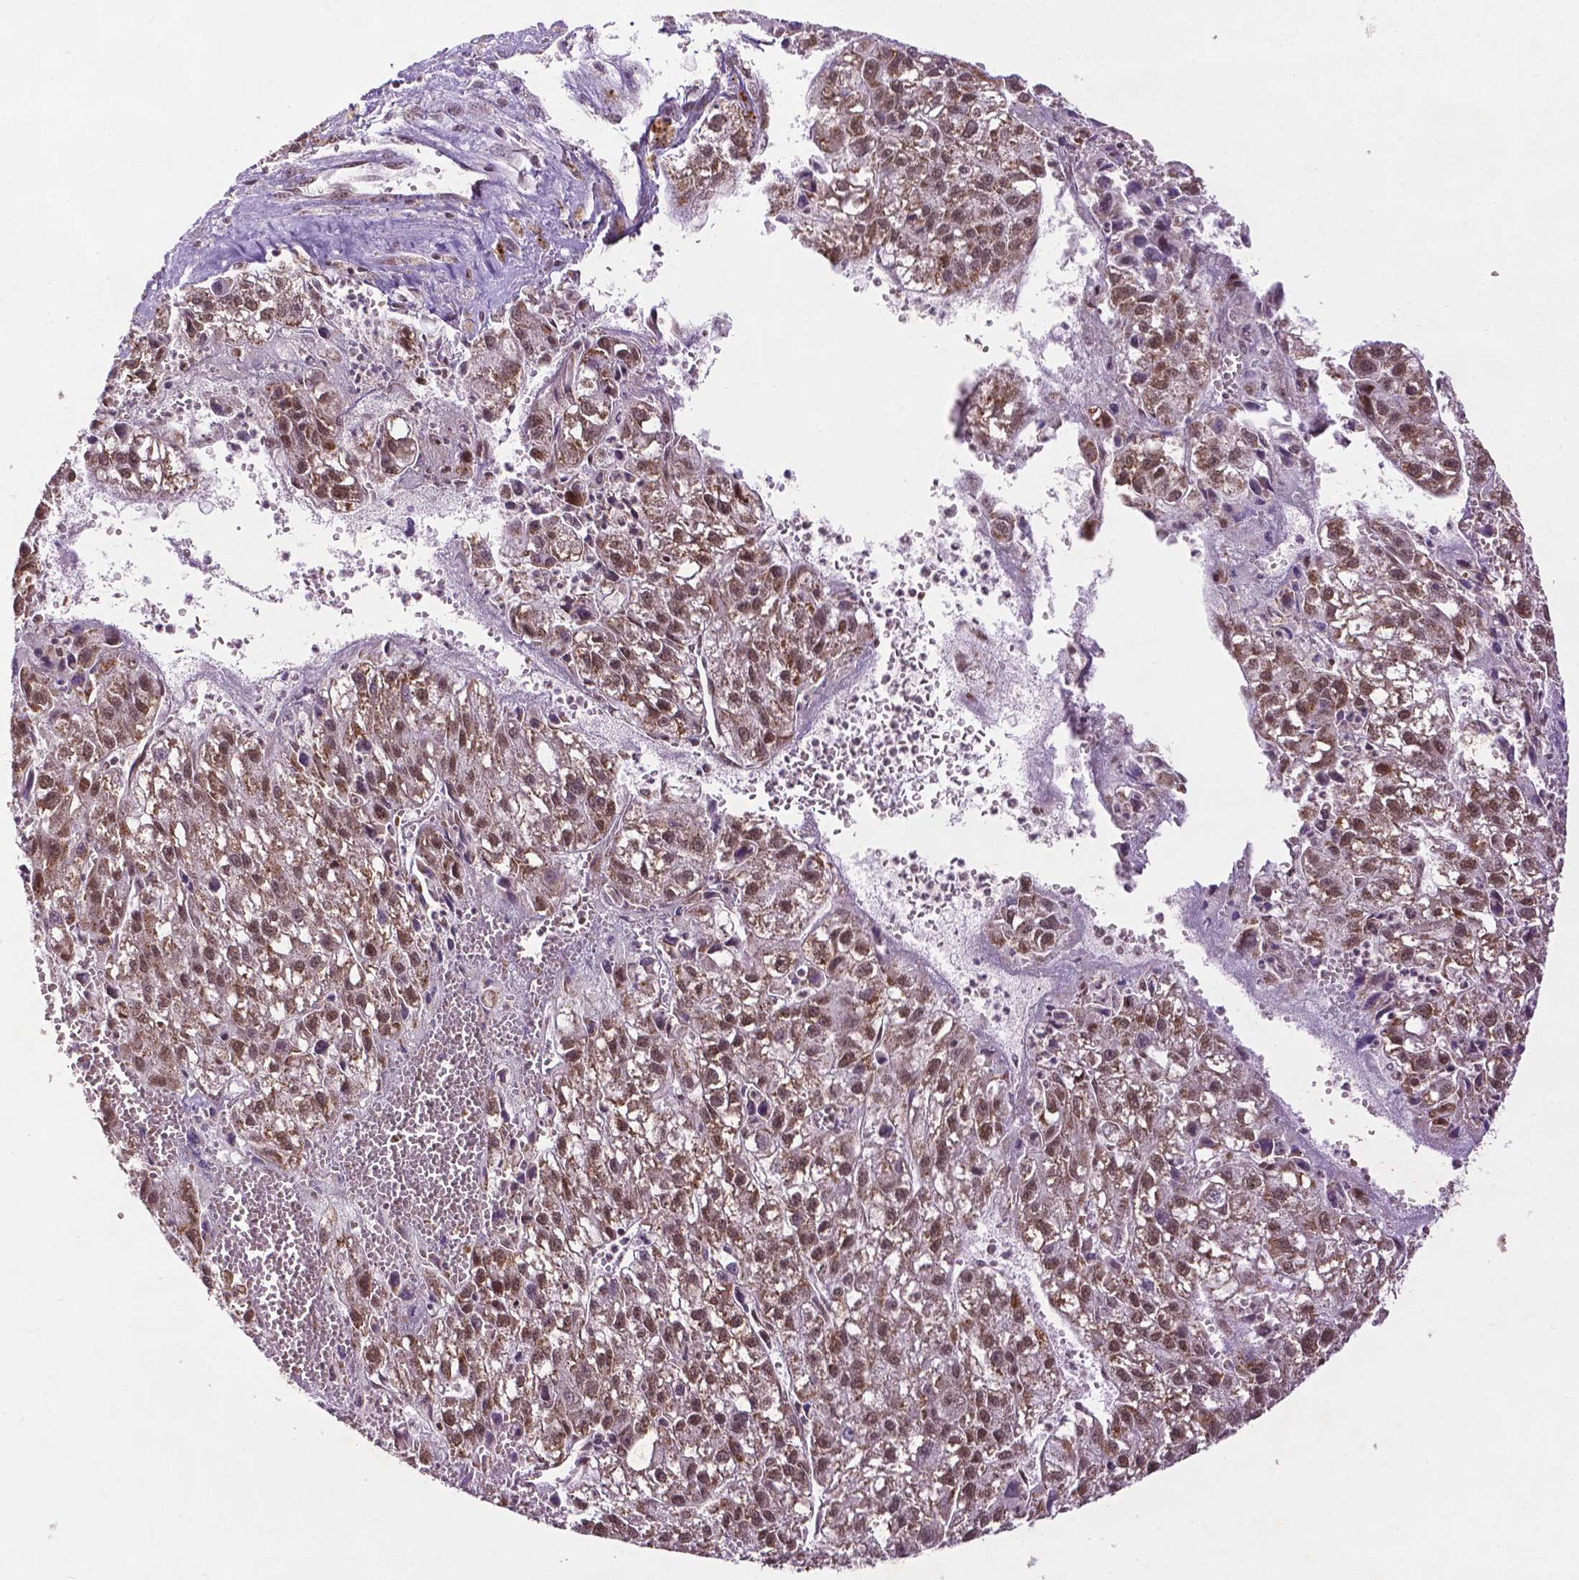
{"staining": {"intensity": "moderate", "quantity": ">75%", "location": "nuclear"}, "tissue": "liver cancer", "cell_type": "Tumor cells", "image_type": "cancer", "snomed": [{"axis": "morphology", "description": "Carcinoma, Hepatocellular, NOS"}, {"axis": "topography", "description": "Liver"}], "caption": "Moderate nuclear positivity is present in approximately >75% of tumor cells in liver cancer (hepatocellular carcinoma).", "gene": "ZNF41", "patient": {"sex": "female", "age": 70}}